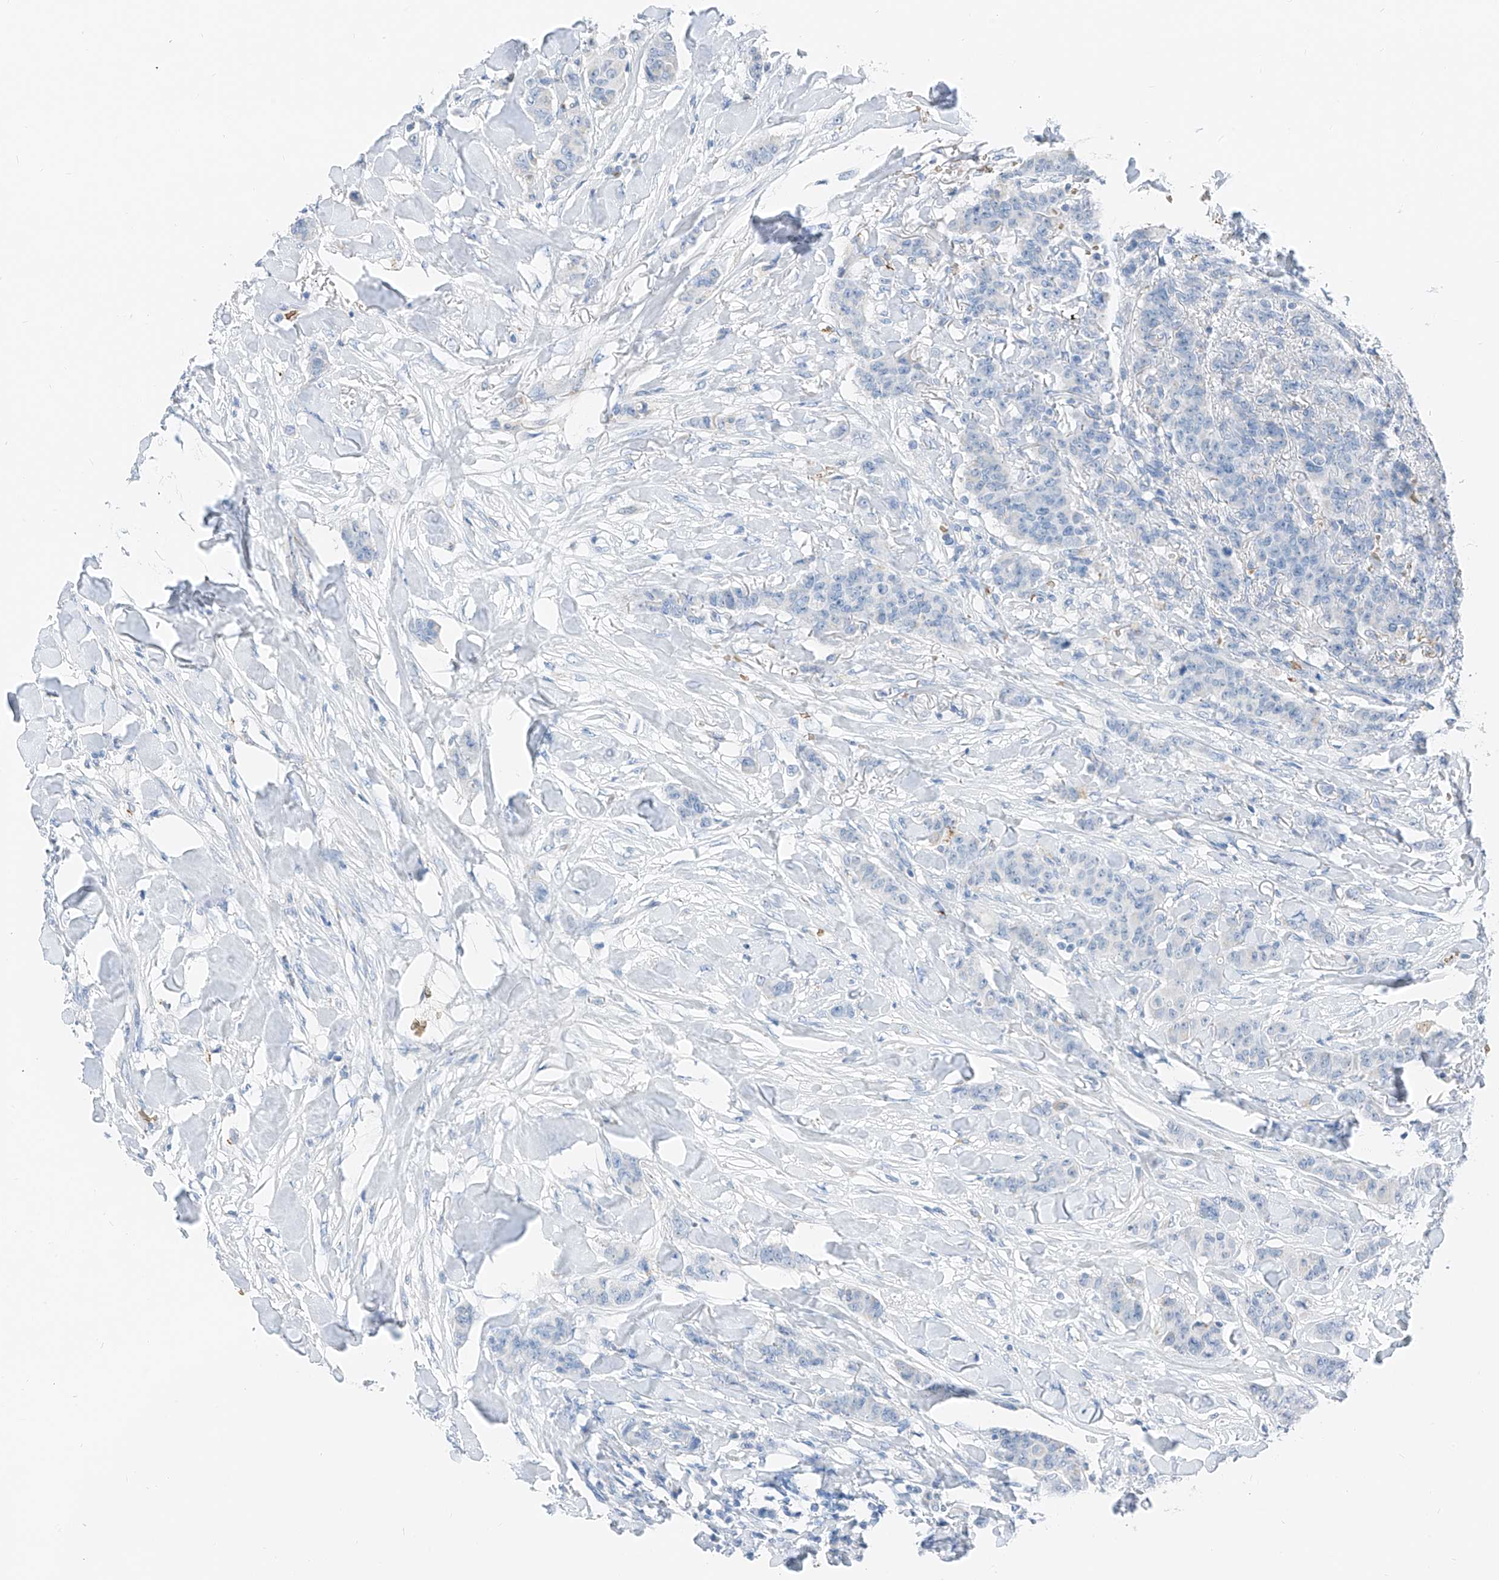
{"staining": {"intensity": "negative", "quantity": "none", "location": "none"}, "tissue": "breast cancer", "cell_type": "Tumor cells", "image_type": "cancer", "snomed": [{"axis": "morphology", "description": "Duct carcinoma"}, {"axis": "topography", "description": "Breast"}], "caption": "Tumor cells are negative for protein expression in human breast cancer (intraductal carcinoma). (Brightfield microscopy of DAB IHC at high magnification).", "gene": "PRSS23", "patient": {"sex": "female", "age": 40}}